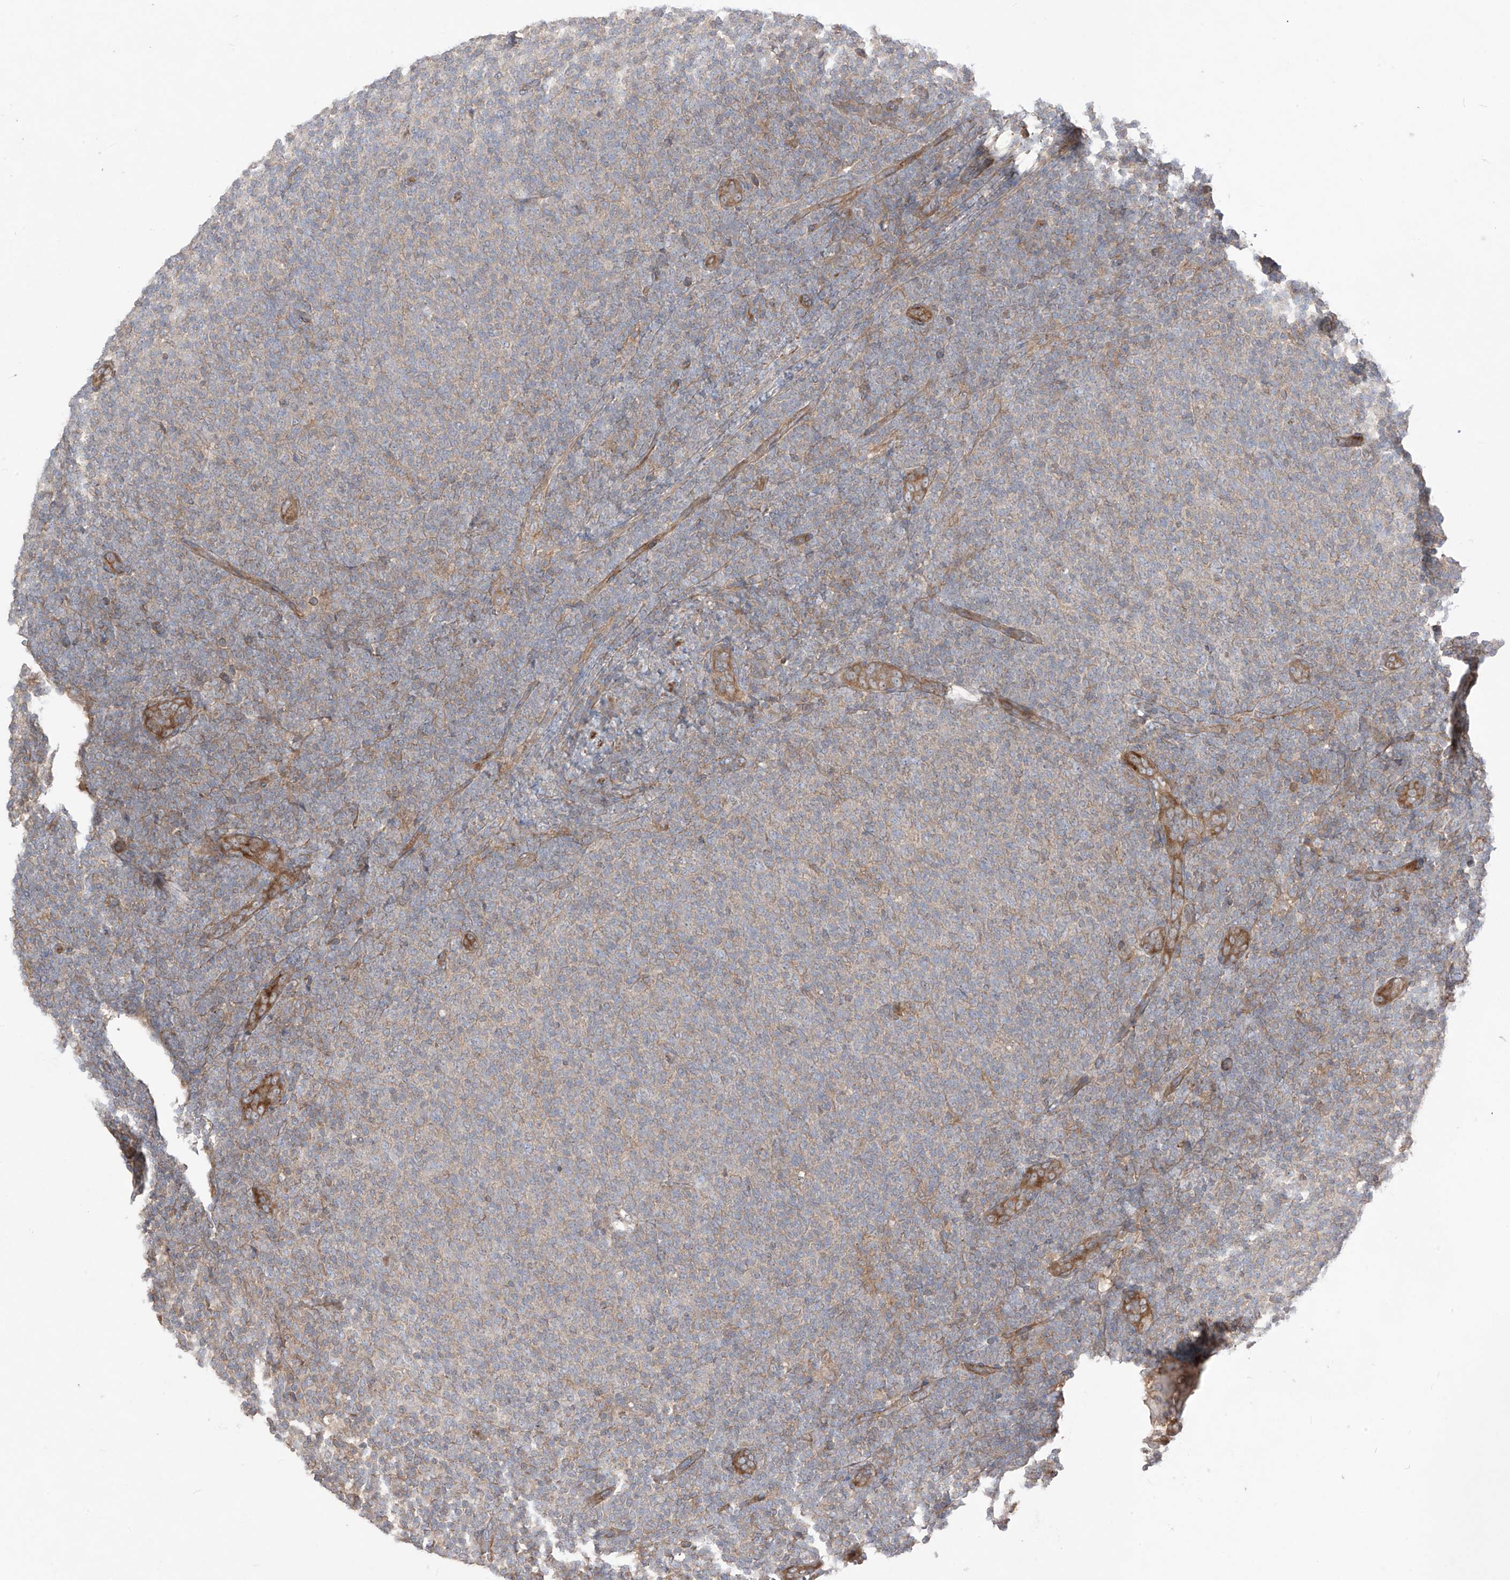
{"staining": {"intensity": "weak", "quantity": "<25%", "location": "cytoplasmic/membranous"}, "tissue": "lymphoma", "cell_type": "Tumor cells", "image_type": "cancer", "snomed": [{"axis": "morphology", "description": "Malignant lymphoma, non-Hodgkin's type, Low grade"}, {"axis": "topography", "description": "Lymph node"}], "caption": "High power microscopy image of an immunohistochemistry (IHC) photomicrograph of malignant lymphoma, non-Hodgkin's type (low-grade), revealing no significant staining in tumor cells. The staining is performed using DAB (3,3'-diaminobenzidine) brown chromogen with nuclei counter-stained in using hematoxylin.", "gene": "TRMU", "patient": {"sex": "male", "age": 66}}